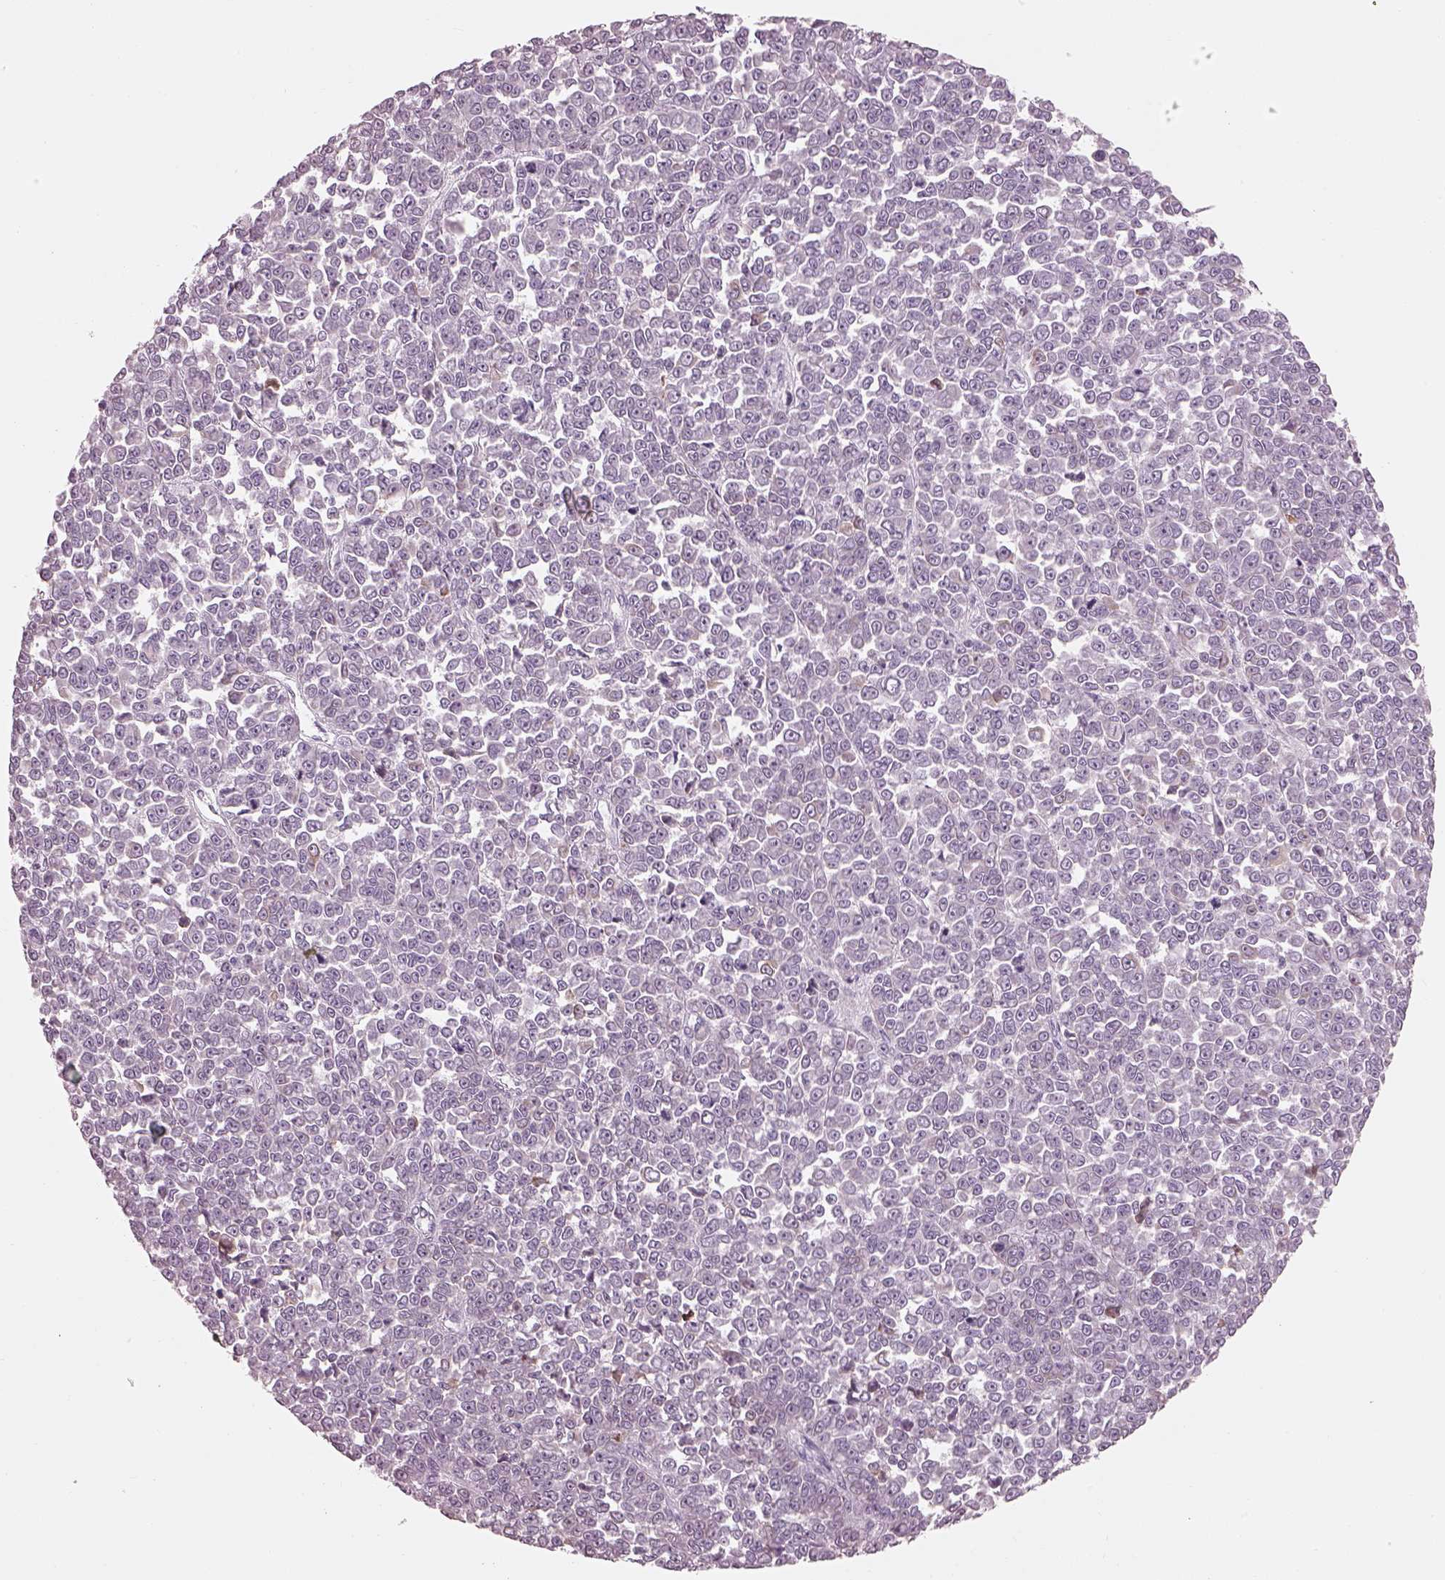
{"staining": {"intensity": "negative", "quantity": "none", "location": "none"}, "tissue": "melanoma", "cell_type": "Tumor cells", "image_type": "cancer", "snomed": [{"axis": "morphology", "description": "Malignant melanoma, NOS"}, {"axis": "topography", "description": "Skin"}], "caption": "Tumor cells are negative for protein expression in human melanoma.", "gene": "RSPH9", "patient": {"sex": "female", "age": 95}}